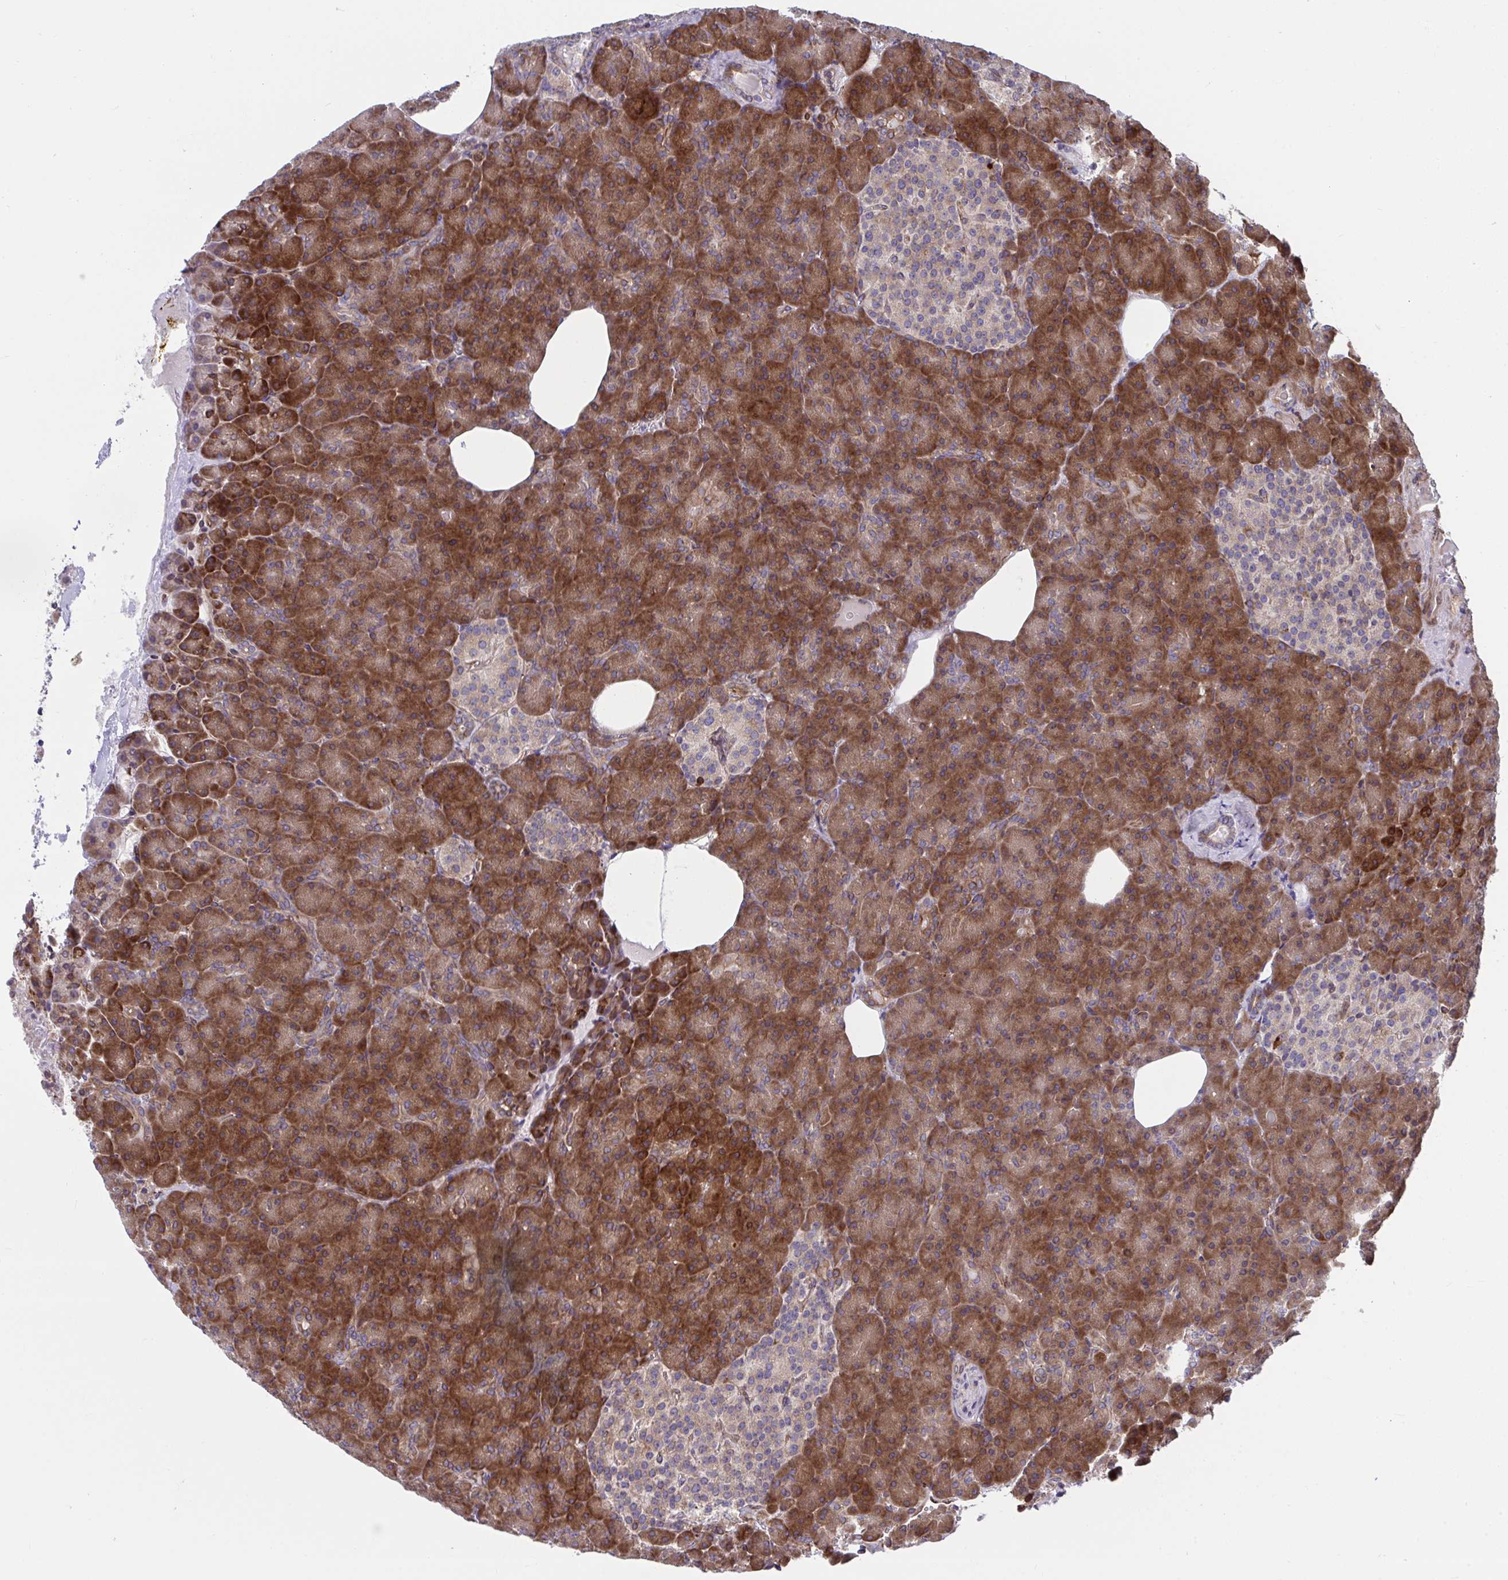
{"staining": {"intensity": "strong", "quantity": ">75%", "location": "cytoplasmic/membranous"}, "tissue": "pancreas", "cell_type": "Exocrine glandular cells", "image_type": "normal", "snomed": [{"axis": "morphology", "description": "Normal tissue, NOS"}, {"axis": "topography", "description": "Pancreas"}], "caption": "Immunohistochemistry (IHC) (DAB (3,3'-diaminobenzidine)) staining of benign human pancreas shows strong cytoplasmic/membranous protein staining in approximately >75% of exocrine glandular cells.", "gene": "STIM2", "patient": {"sex": "female", "age": 74}}